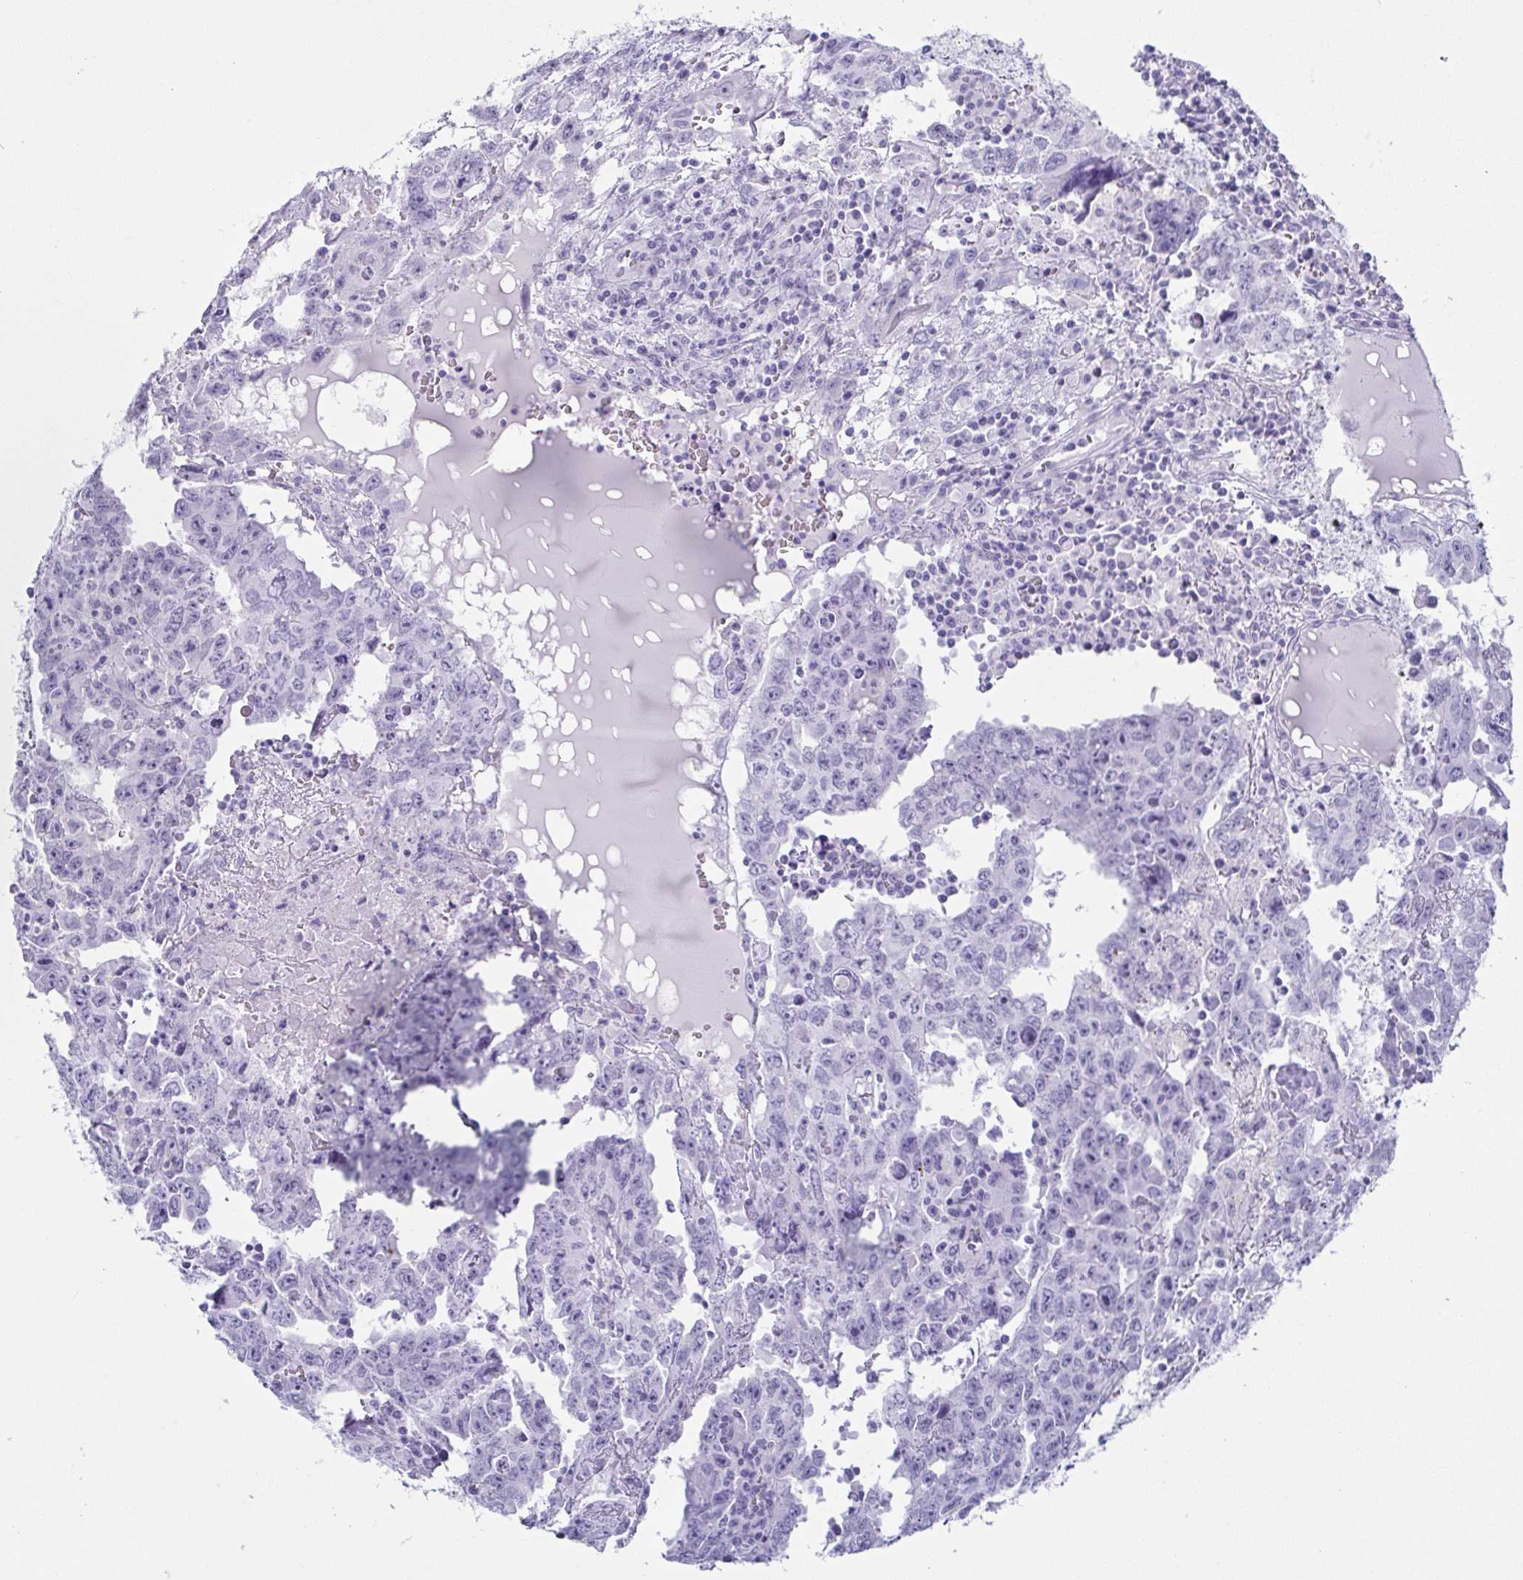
{"staining": {"intensity": "negative", "quantity": "none", "location": "none"}, "tissue": "testis cancer", "cell_type": "Tumor cells", "image_type": "cancer", "snomed": [{"axis": "morphology", "description": "Carcinoma, Embryonal, NOS"}, {"axis": "topography", "description": "Testis"}], "caption": "Tumor cells show no significant protein positivity in testis cancer.", "gene": "ZG16B", "patient": {"sex": "male", "age": 22}}